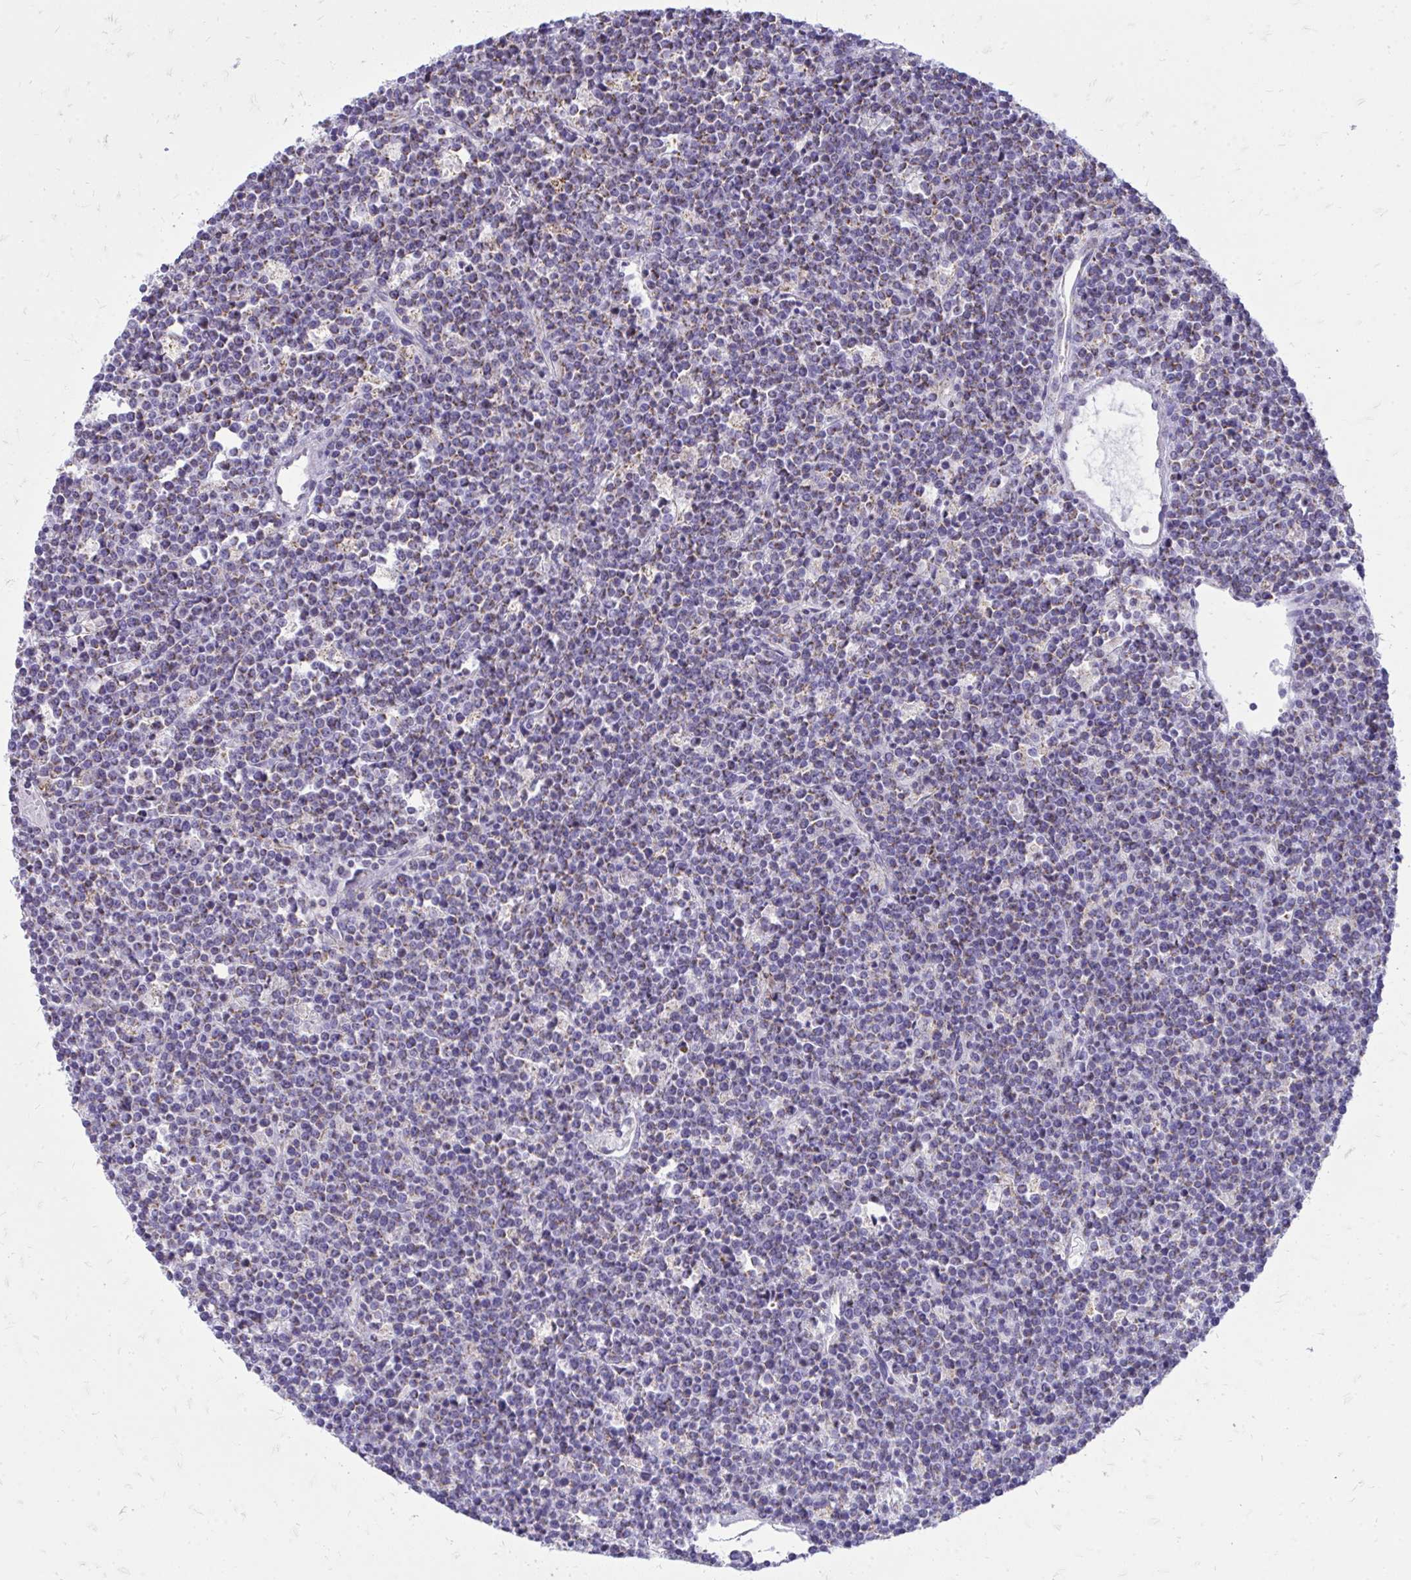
{"staining": {"intensity": "weak", "quantity": "<25%", "location": "cytoplasmic/membranous"}, "tissue": "lymphoma", "cell_type": "Tumor cells", "image_type": "cancer", "snomed": [{"axis": "morphology", "description": "Malignant lymphoma, non-Hodgkin's type, High grade"}, {"axis": "topography", "description": "Ovary"}], "caption": "Lymphoma stained for a protein using immunohistochemistry displays no positivity tumor cells.", "gene": "SPTBN2", "patient": {"sex": "female", "age": 56}}